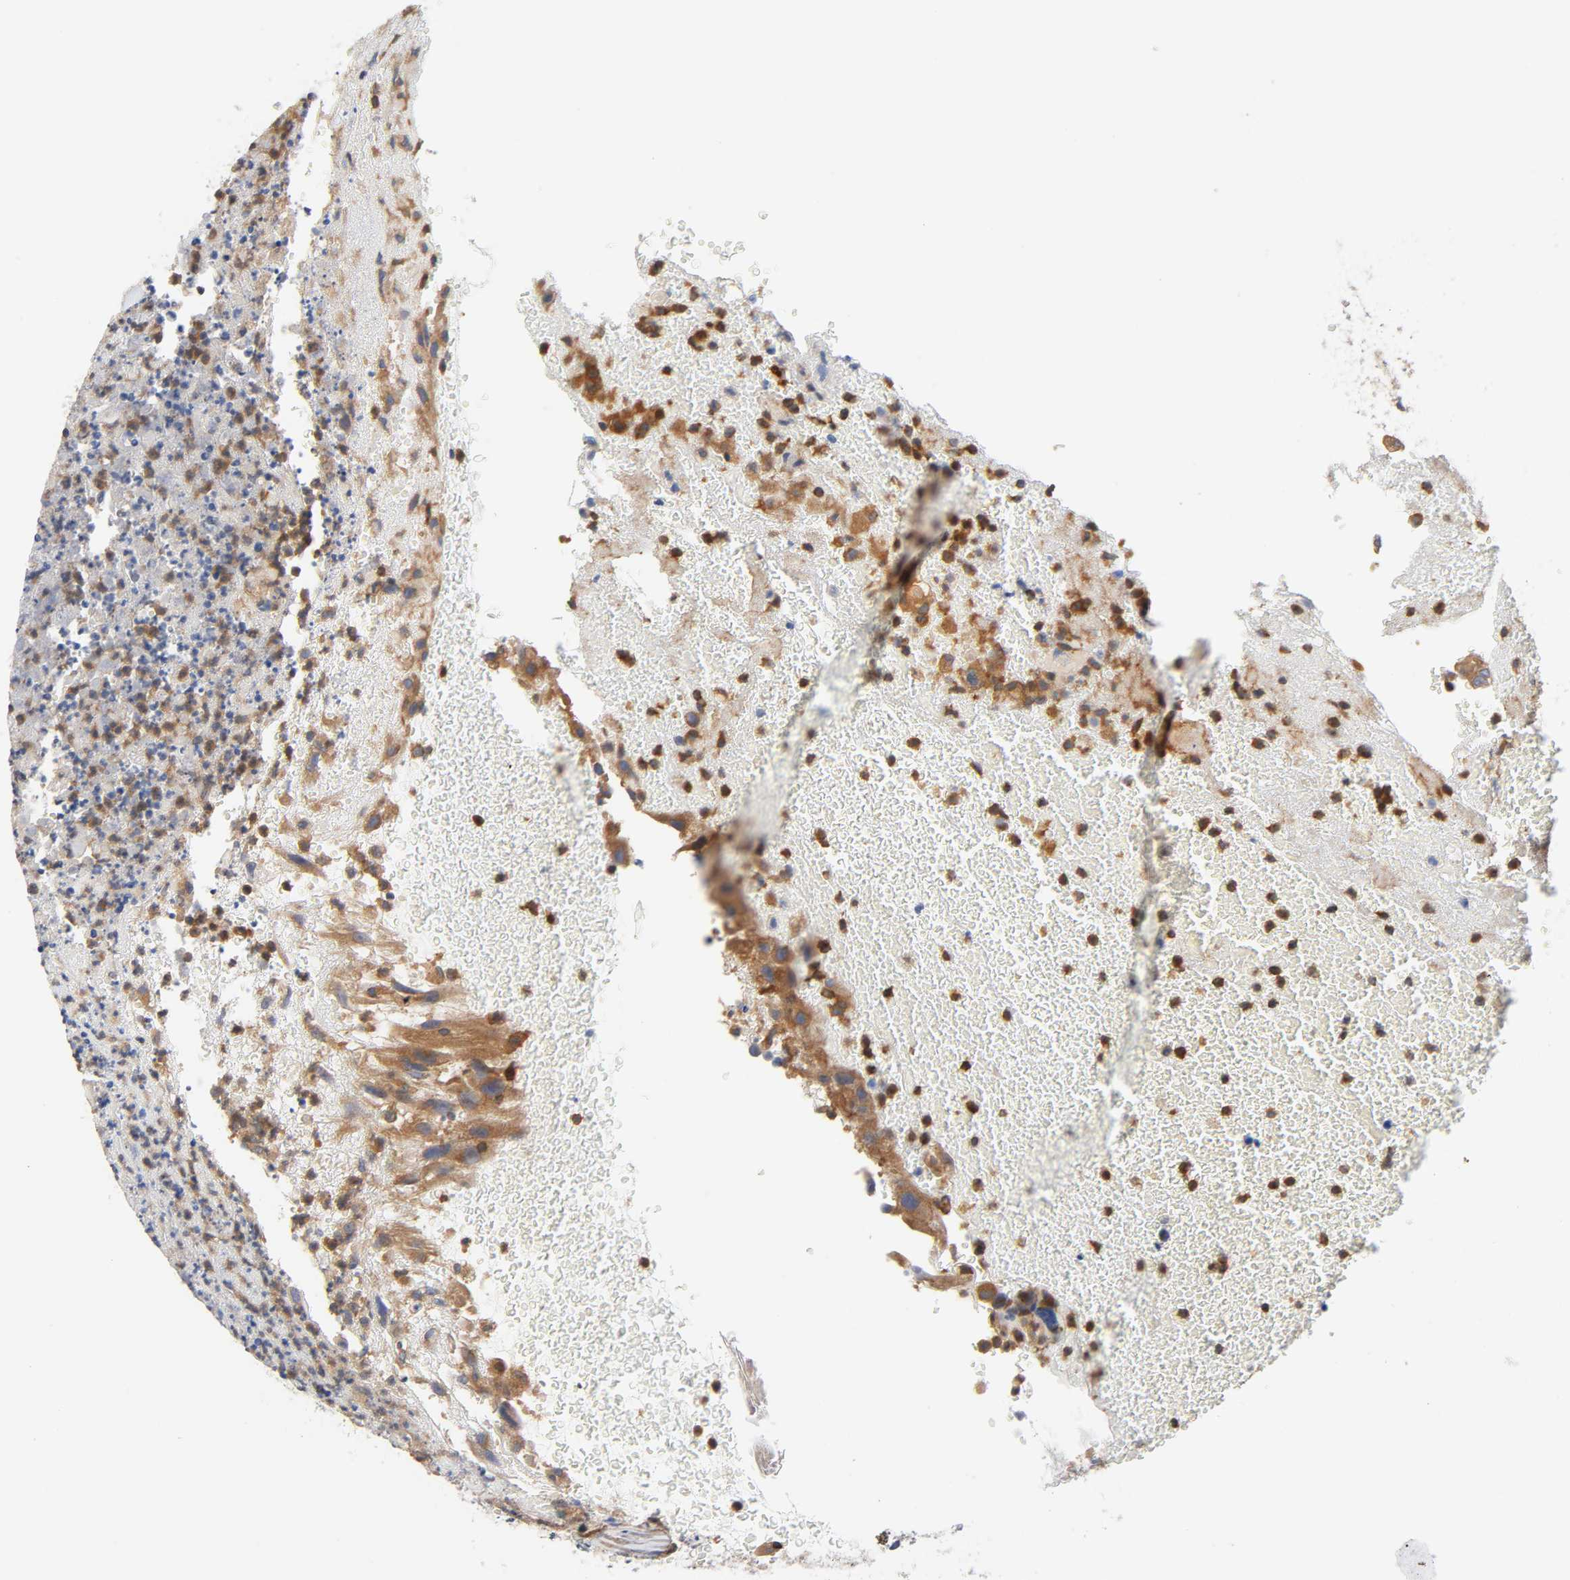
{"staining": {"intensity": "moderate", "quantity": ">75%", "location": "cytoplasmic/membranous"}, "tissue": "urothelial cancer", "cell_type": "Tumor cells", "image_type": "cancer", "snomed": [{"axis": "morphology", "description": "Urothelial carcinoma, High grade"}, {"axis": "topography", "description": "Urinary bladder"}], "caption": "Immunohistochemistry (IHC) histopathology image of neoplastic tissue: human urothelial carcinoma (high-grade) stained using immunohistochemistry exhibits medium levels of moderate protein expression localized specifically in the cytoplasmic/membranous of tumor cells, appearing as a cytoplasmic/membranous brown color.", "gene": "PRKAB1", "patient": {"sex": "male", "age": 66}}